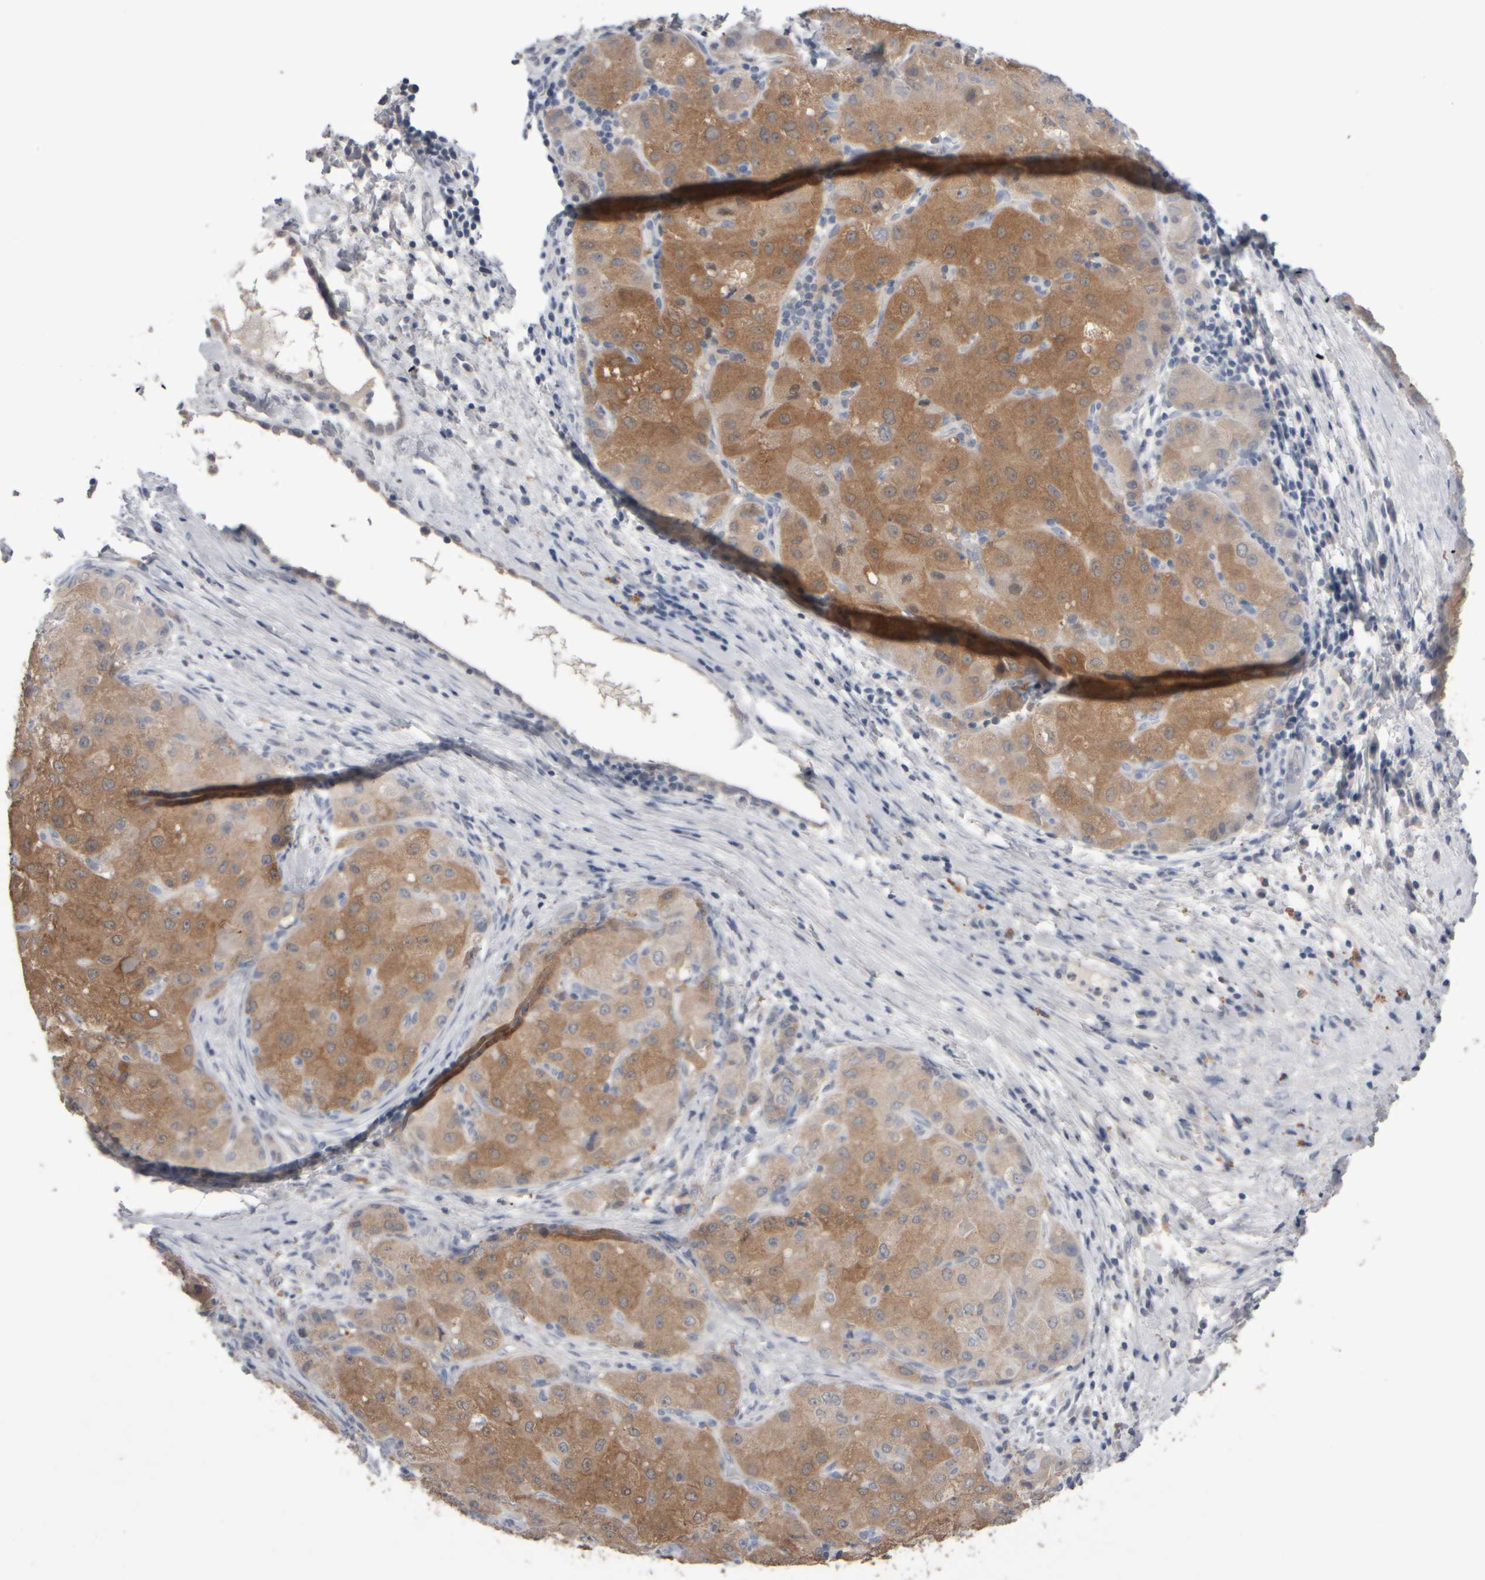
{"staining": {"intensity": "moderate", "quantity": ">75%", "location": "cytoplasmic/membranous"}, "tissue": "liver cancer", "cell_type": "Tumor cells", "image_type": "cancer", "snomed": [{"axis": "morphology", "description": "Carcinoma, Hepatocellular, NOS"}, {"axis": "topography", "description": "Liver"}], "caption": "Brown immunohistochemical staining in liver cancer (hepatocellular carcinoma) displays moderate cytoplasmic/membranous expression in approximately >75% of tumor cells.", "gene": "EPHX2", "patient": {"sex": "male", "age": 80}}